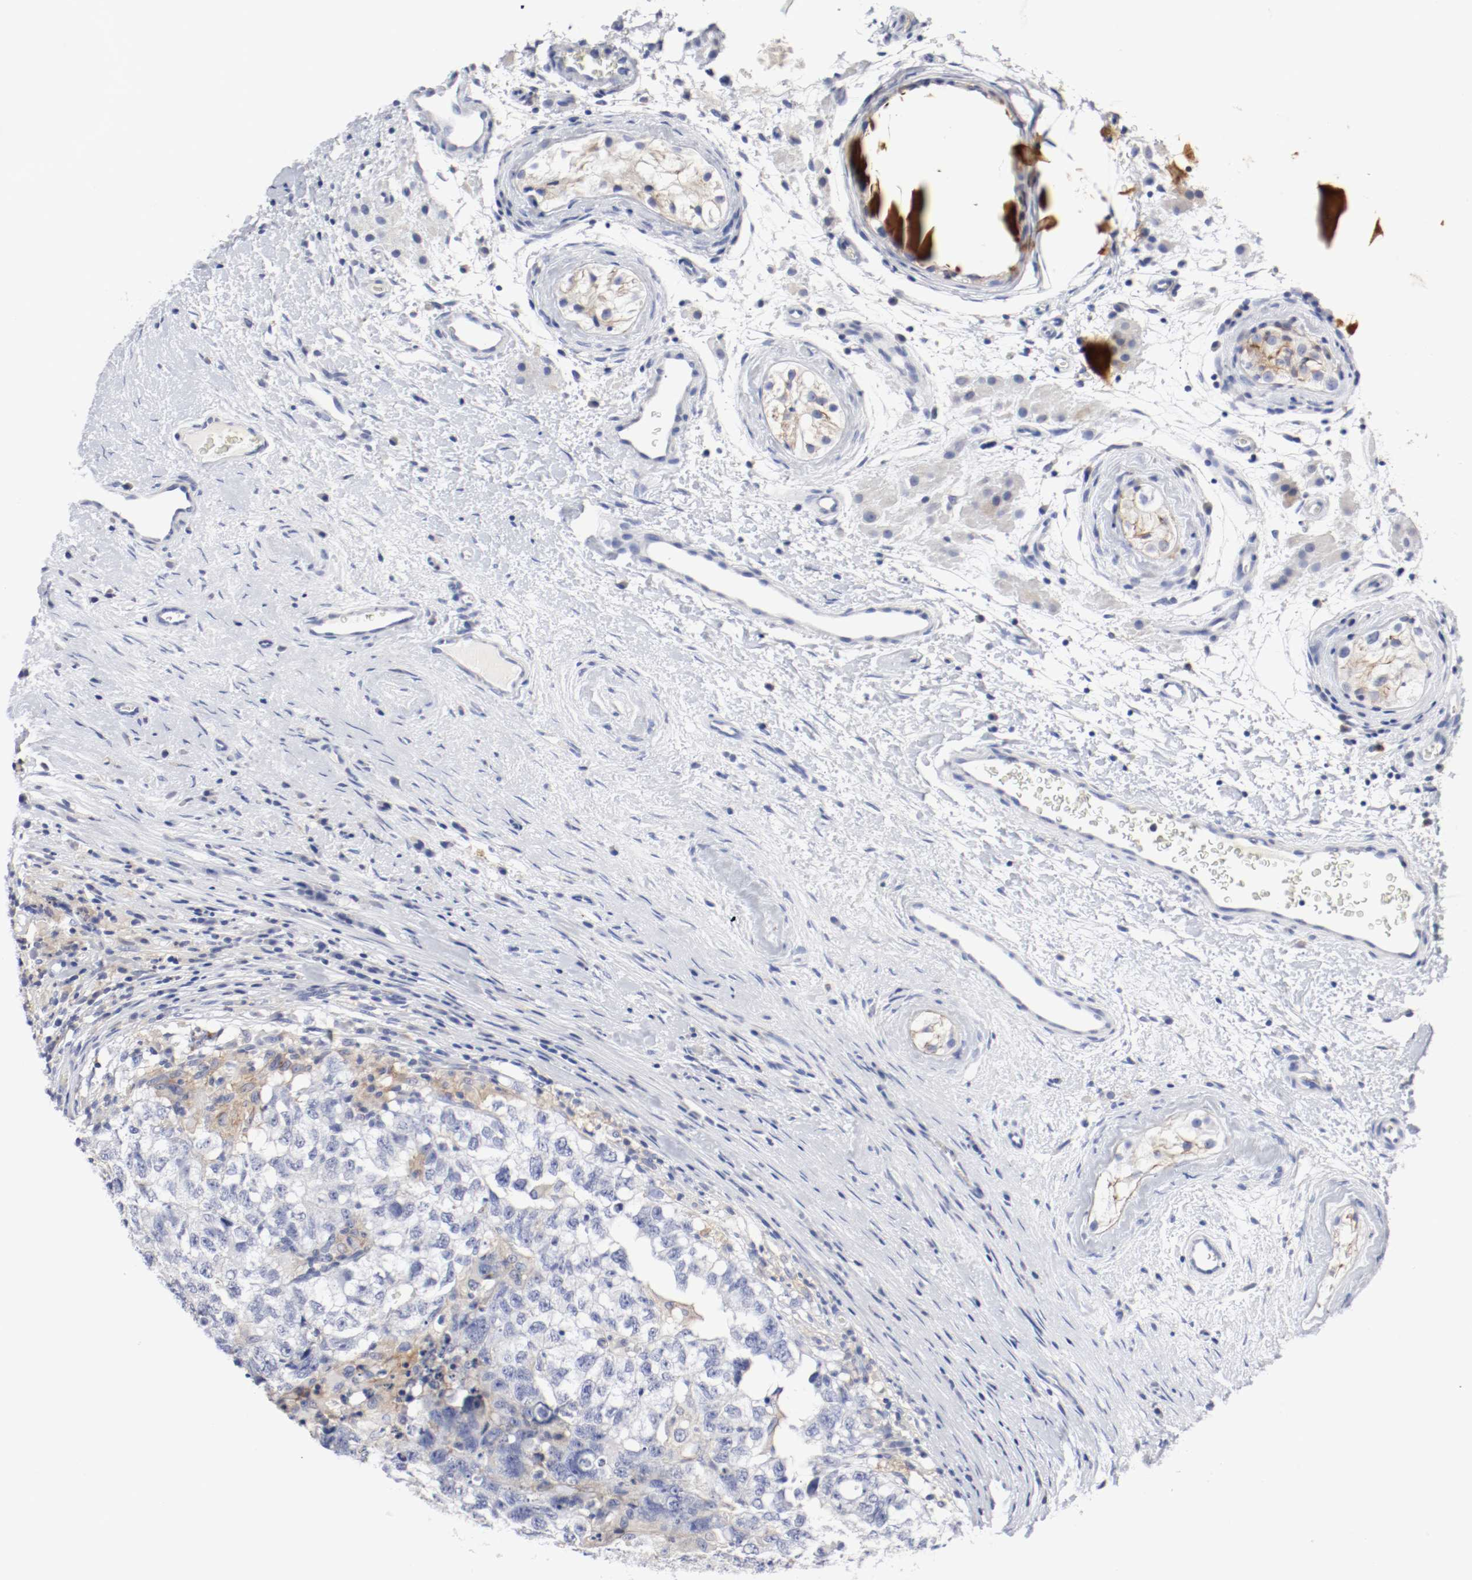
{"staining": {"intensity": "moderate", "quantity": "<25%", "location": "cytoplasmic/membranous"}, "tissue": "testis cancer", "cell_type": "Tumor cells", "image_type": "cancer", "snomed": [{"axis": "morphology", "description": "Carcinoma, Embryonal, NOS"}, {"axis": "topography", "description": "Testis"}], "caption": "Brown immunohistochemical staining in human testis cancer (embryonal carcinoma) demonstrates moderate cytoplasmic/membranous staining in about <25% of tumor cells. (DAB (3,3'-diaminobenzidine) IHC with brightfield microscopy, high magnification).", "gene": "ITGAX", "patient": {"sex": "male", "age": 21}}